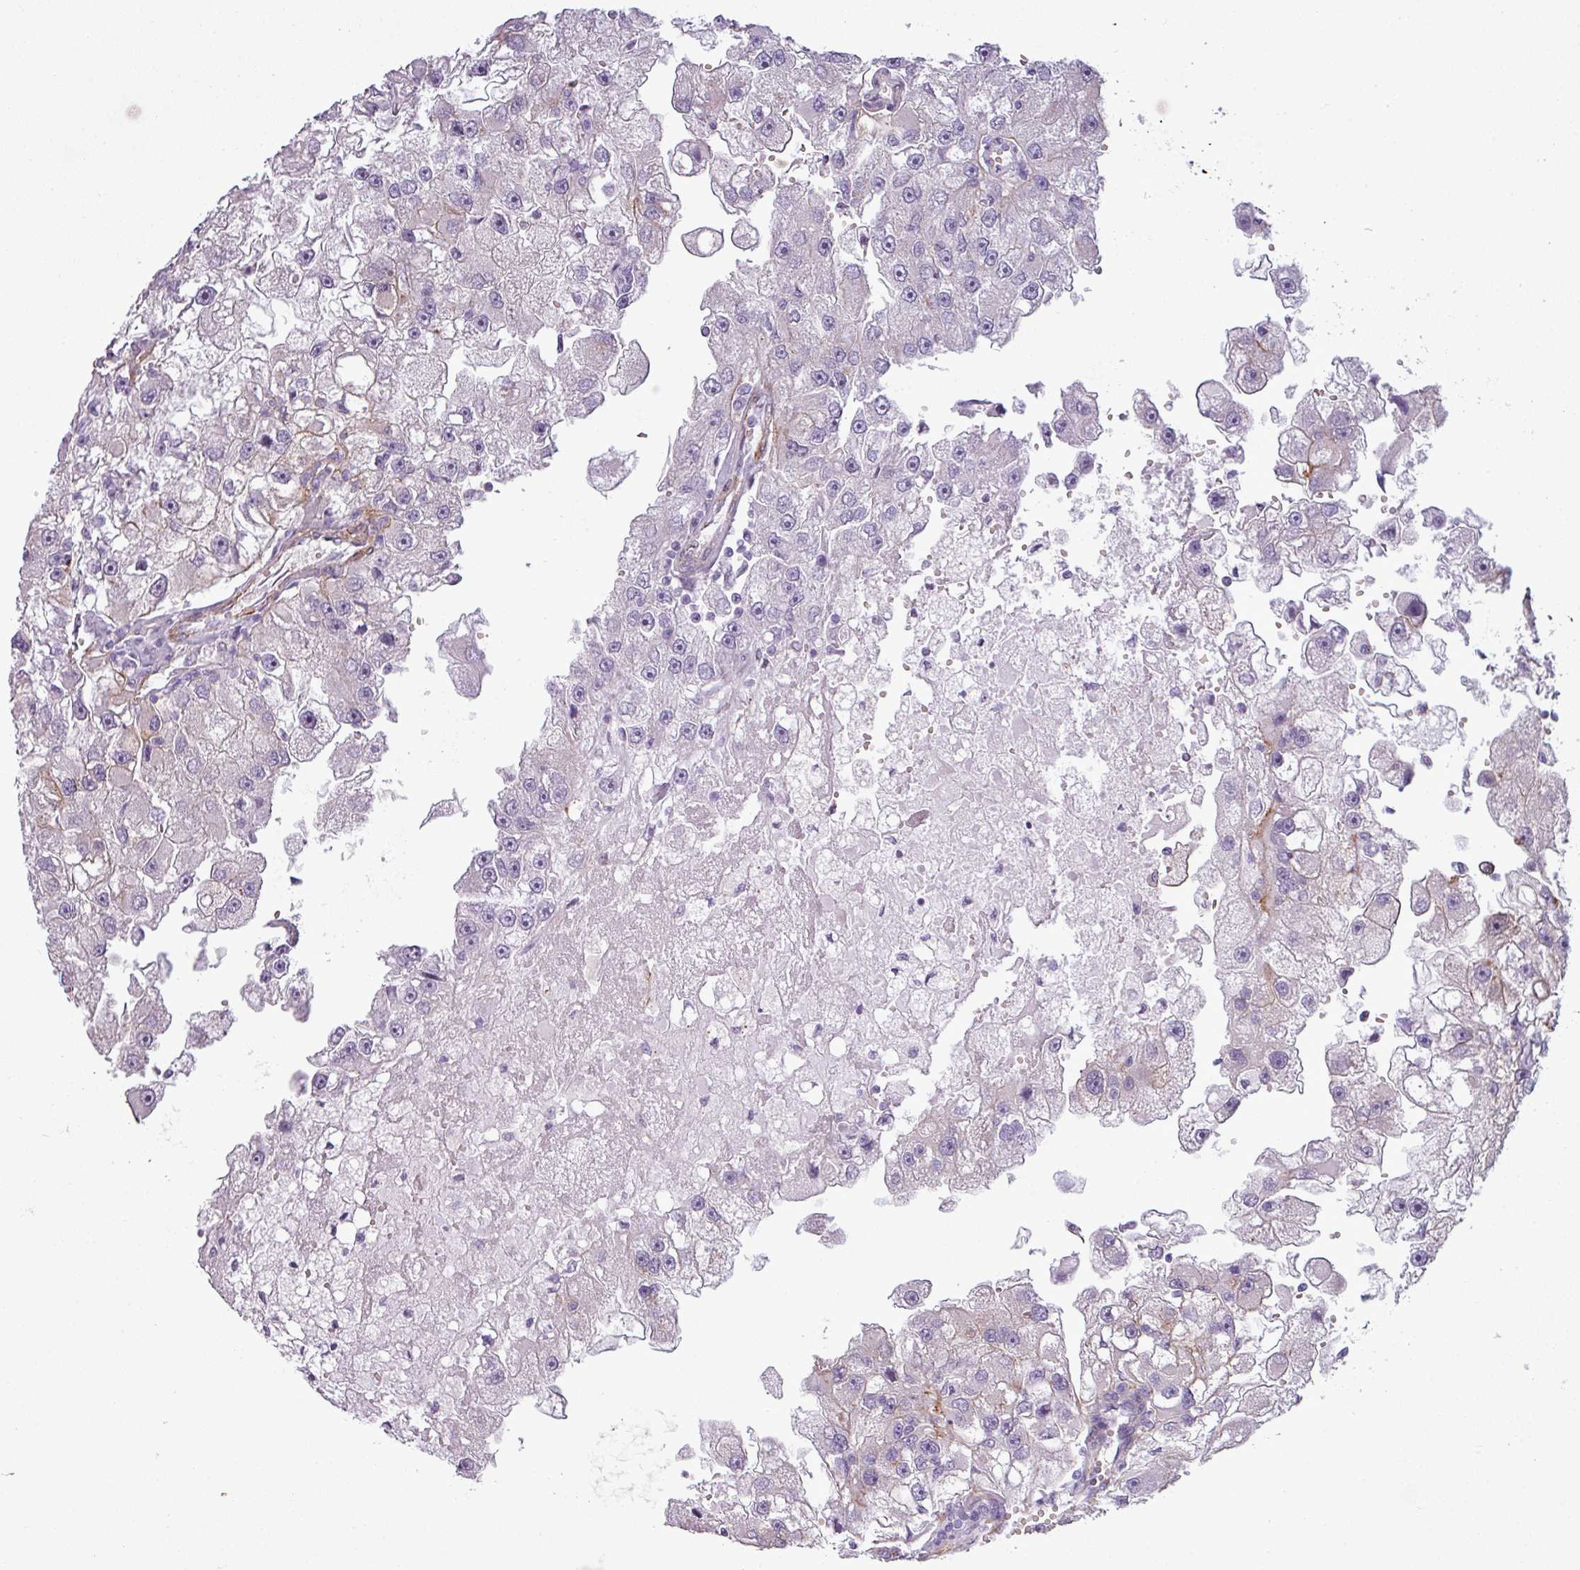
{"staining": {"intensity": "negative", "quantity": "none", "location": "none"}, "tissue": "renal cancer", "cell_type": "Tumor cells", "image_type": "cancer", "snomed": [{"axis": "morphology", "description": "Adenocarcinoma, NOS"}, {"axis": "topography", "description": "Kidney"}], "caption": "Protein analysis of adenocarcinoma (renal) shows no significant staining in tumor cells. (DAB IHC visualized using brightfield microscopy, high magnification).", "gene": "ATP10A", "patient": {"sex": "male", "age": 63}}